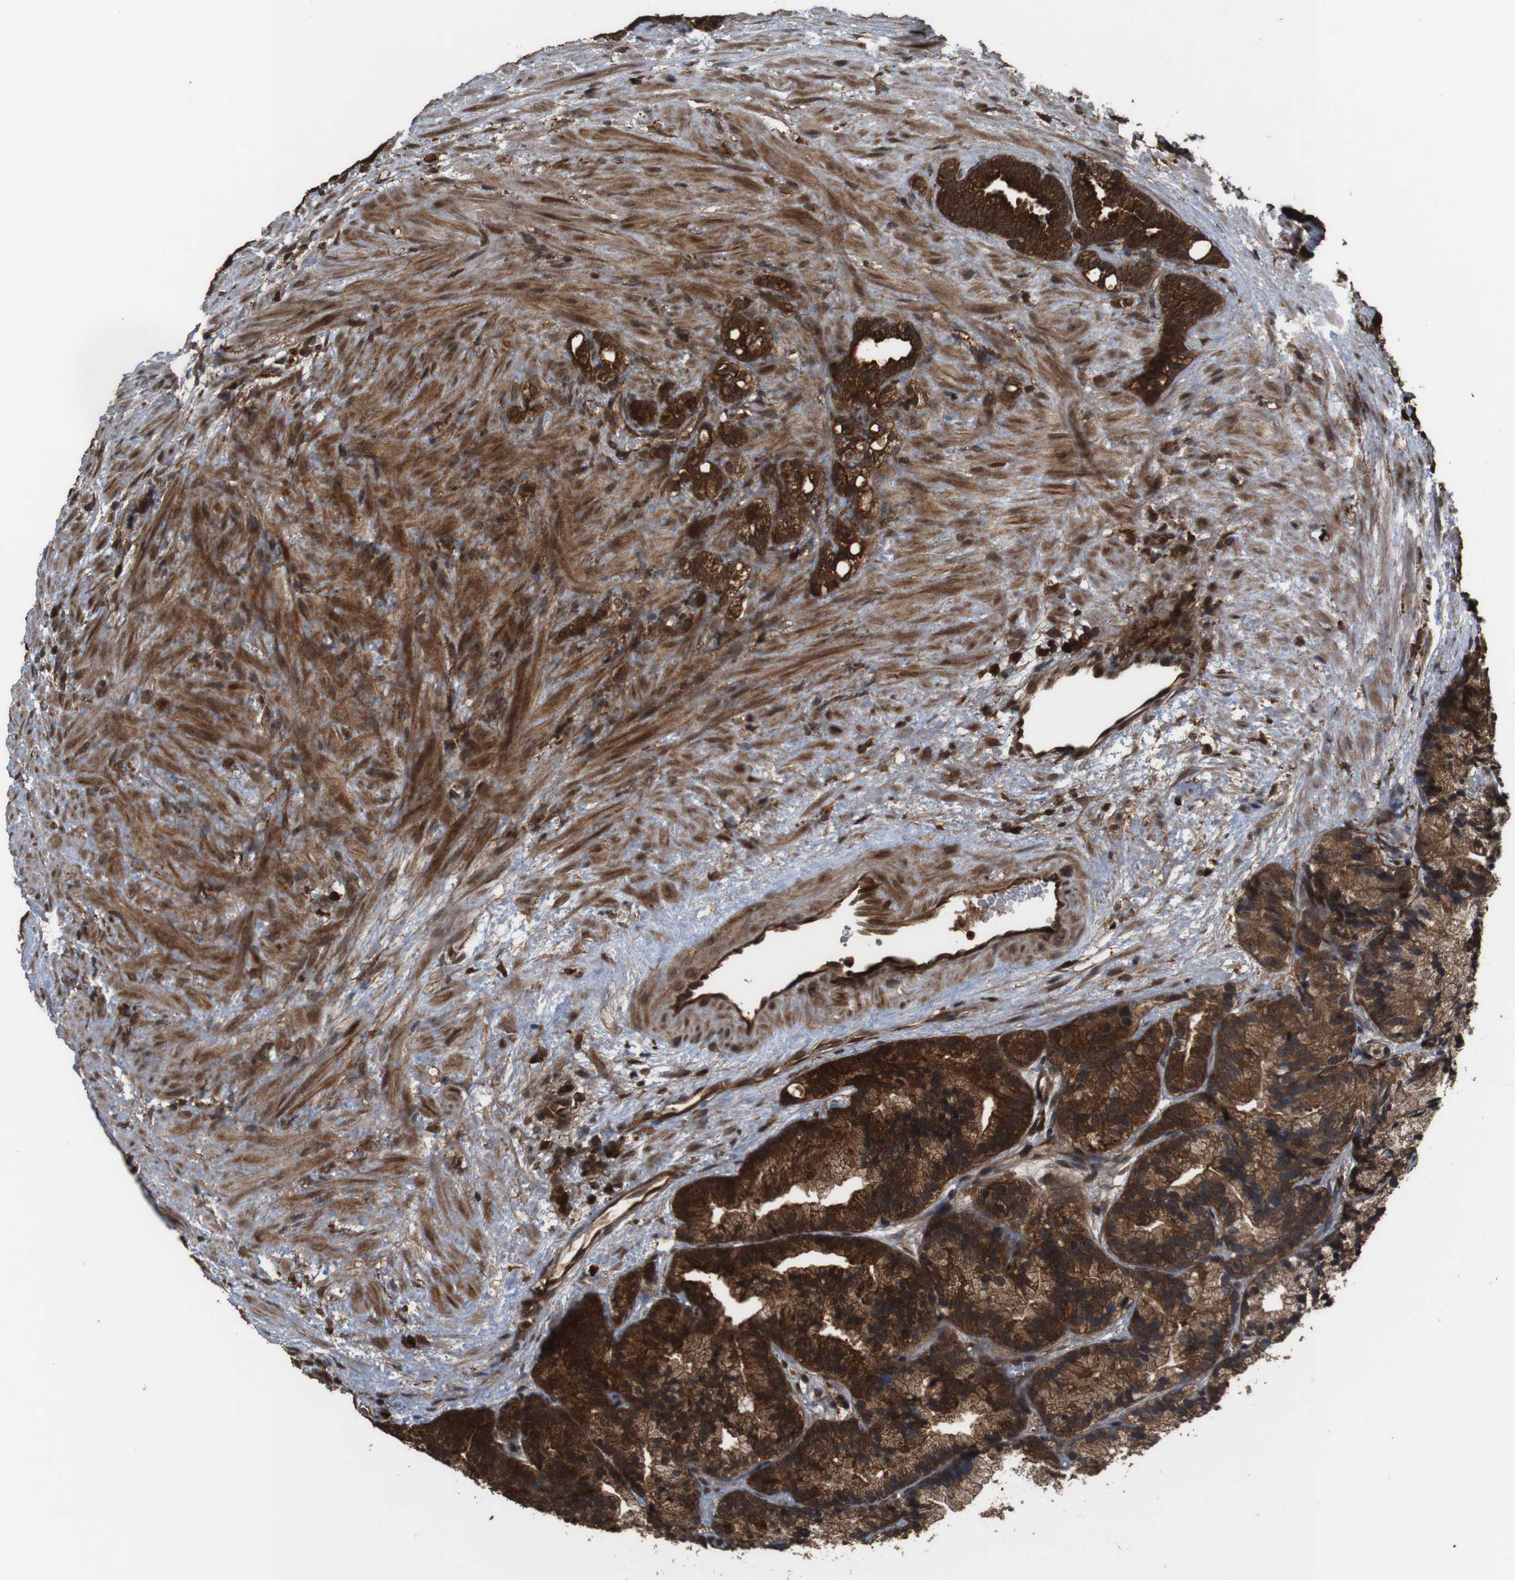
{"staining": {"intensity": "strong", "quantity": ">75%", "location": "cytoplasmic/membranous"}, "tissue": "prostate cancer", "cell_type": "Tumor cells", "image_type": "cancer", "snomed": [{"axis": "morphology", "description": "Adenocarcinoma, Low grade"}, {"axis": "topography", "description": "Prostate"}], "caption": "Immunohistochemistry photomicrograph of neoplastic tissue: human prostate low-grade adenocarcinoma stained using immunohistochemistry (IHC) shows high levels of strong protein expression localized specifically in the cytoplasmic/membranous of tumor cells, appearing as a cytoplasmic/membranous brown color.", "gene": "BAG4", "patient": {"sex": "male", "age": 89}}